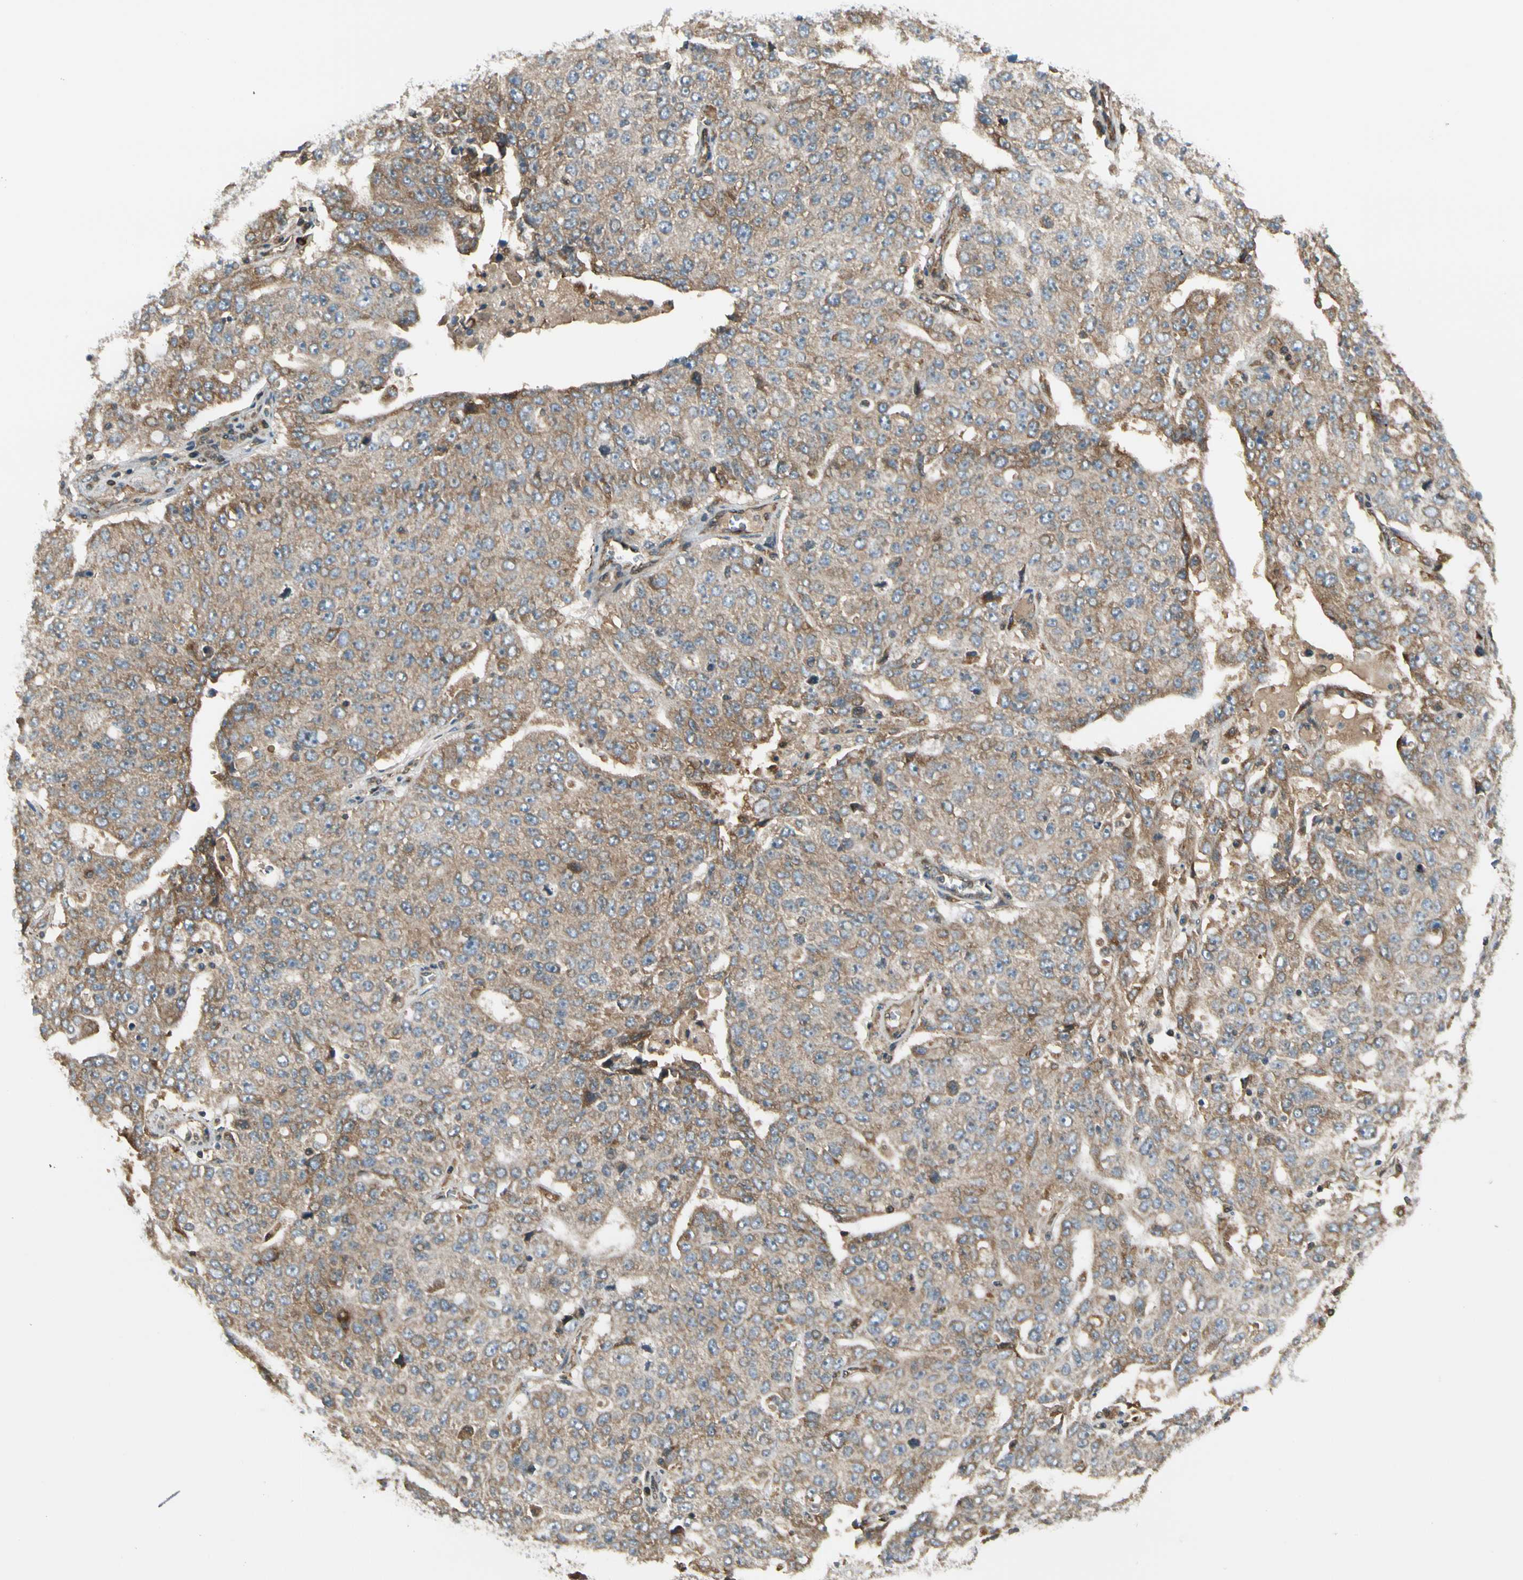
{"staining": {"intensity": "moderate", "quantity": ">75%", "location": "cytoplasmic/membranous"}, "tissue": "ovarian cancer", "cell_type": "Tumor cells", "image_type": "cancer", "snomed": [{"axis": "morphology", "description": "Carcinoma, endometroid"}, {"axis": "topography", "description": "Ovary"}], "caption": "Brown immunohistochemical staining in human ovarian cancer (endometroid carcinoma) exhibits moderate cytoplasmic/membranous expression in about >75% of tumor cells.", "gene": "TRIO", "patient": {"sex": "female", "age": 62}}